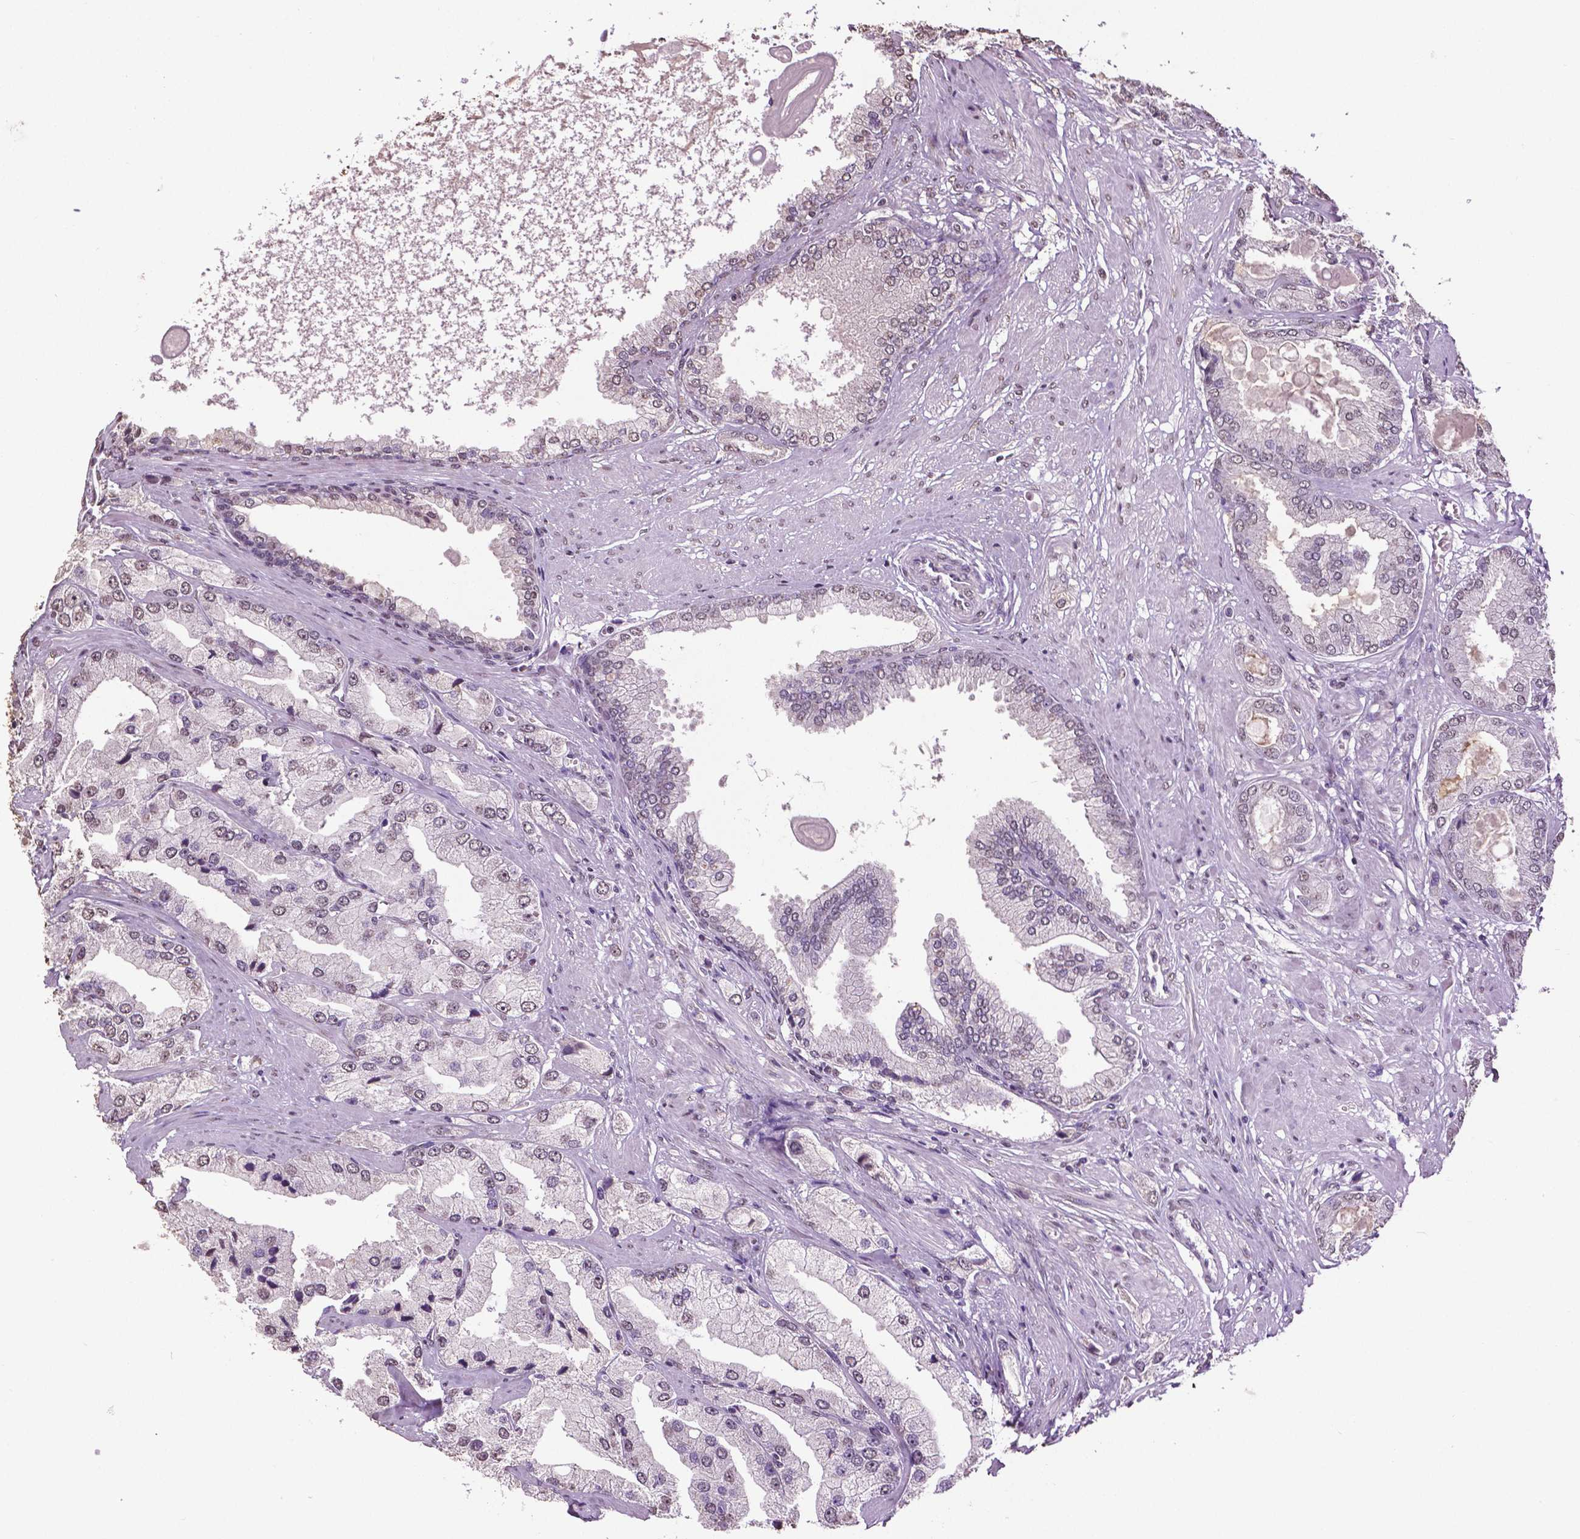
{"staining": {"intensity": "negative", "quantity": "none", "location": "none"}, "tissue": "prostate cancer", "cell_type": "Tumor cells", "image_type": "cancer", "snomed": [{"axis": "morphology", "description": "Adenocarcinoma, High grade"}, {"axis": "topography", "description": "Prostate"}], "caption": "Tumor cells are negative for brown protein staining in prostate adenocarcinoma (high-grade). Nuclei are stained in blue.", "gene": "RUNX3", "patient": {"sex": "male", "age": 68}}